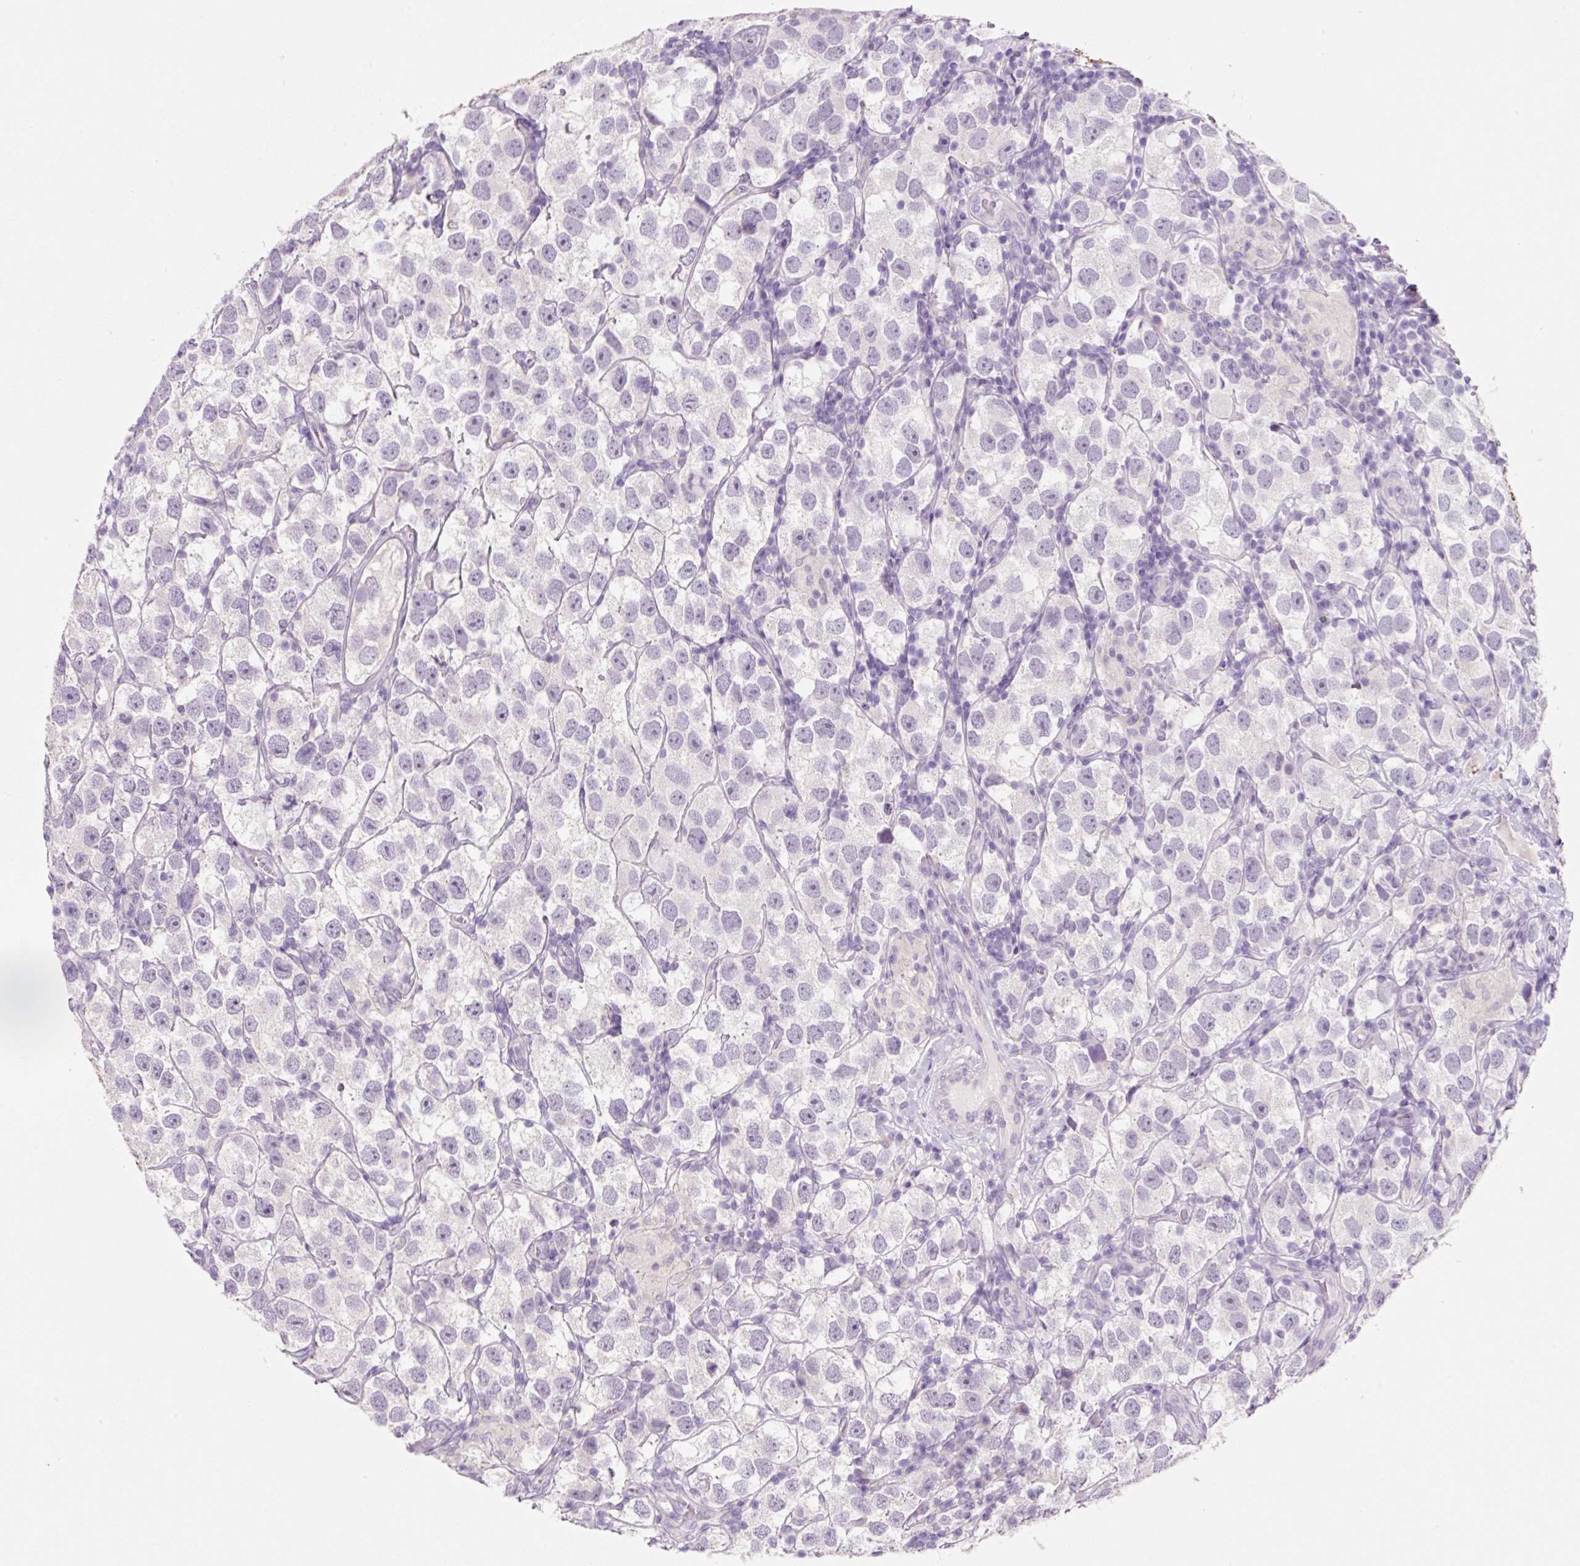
{"staining": {"intensity": "negative", "quantity": "none", "location": "none"}, "tissue": "testis cancer", "cell_type": "Tumor cells", "image_type": "cancer", "snomed": [{"axis": "morphology", "description": "Seminoma, NOS"}, {"axis": "topography", "description": "Testis"}], "caption": "Micrograph shows no protein positivity in tumor cells of testis seminoma tissue. (DAB immunohistochemistry visualized using brightfield microscopy, high magnification).", "gene": "SYP", "patient": {"sex": "male", "age": 26}}